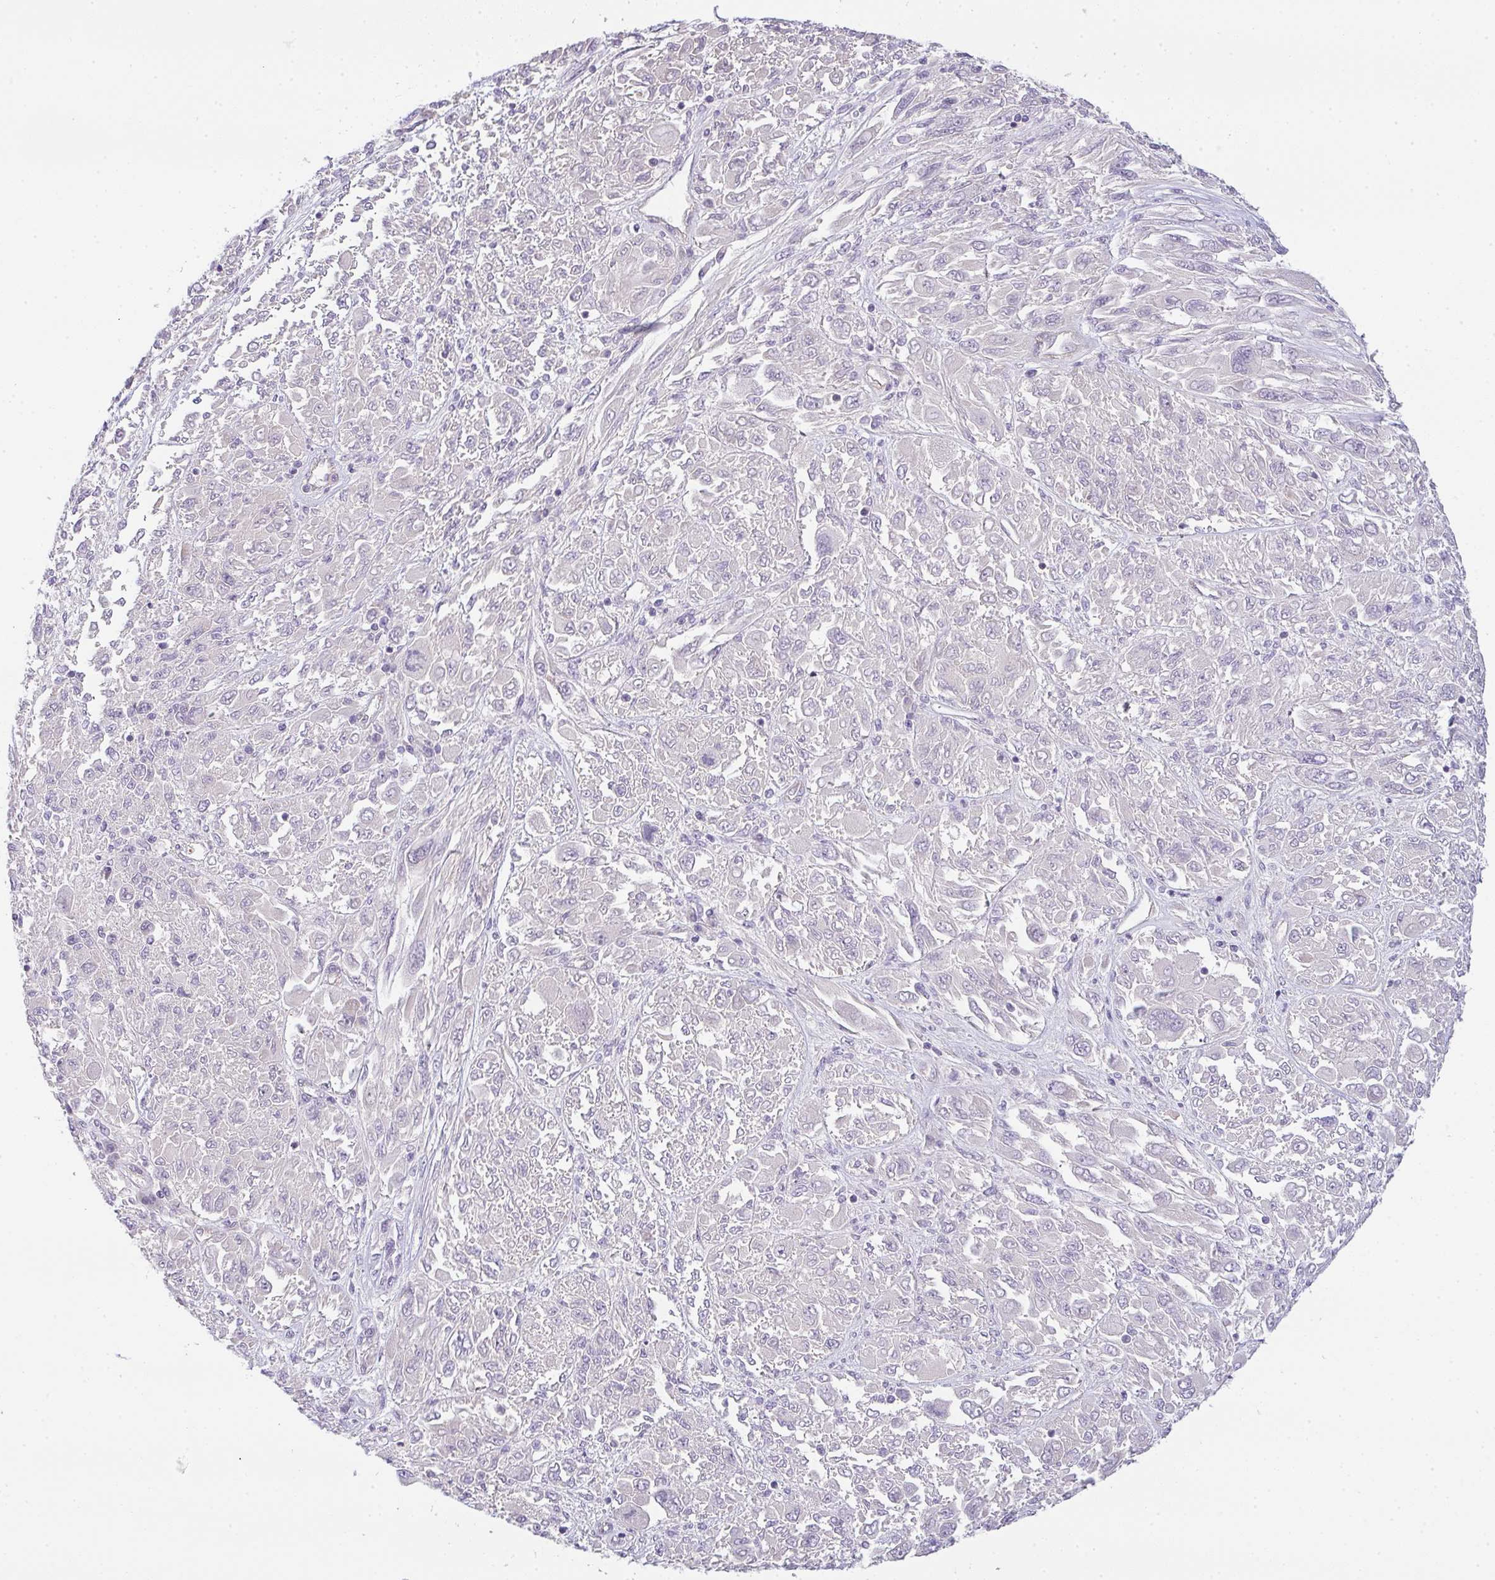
{"staining": {"intensity": "negative", "quantity": "none", "location": "none"}, "tissue": "melanoma", "cell_type": "Tumor cells", "image_type": "cancer", "snomed": [{"axis": "morphology", "description": "Malignant melanoma, NOS"}, {"axis": "topography", "description": "Skin"}], "caption": "Immunohistochemical staining of malignant melanoma reveals no significant positivity in tumor cells.", "gene": "FILIP1", "patient": {"sex": "female", "age": 91}}